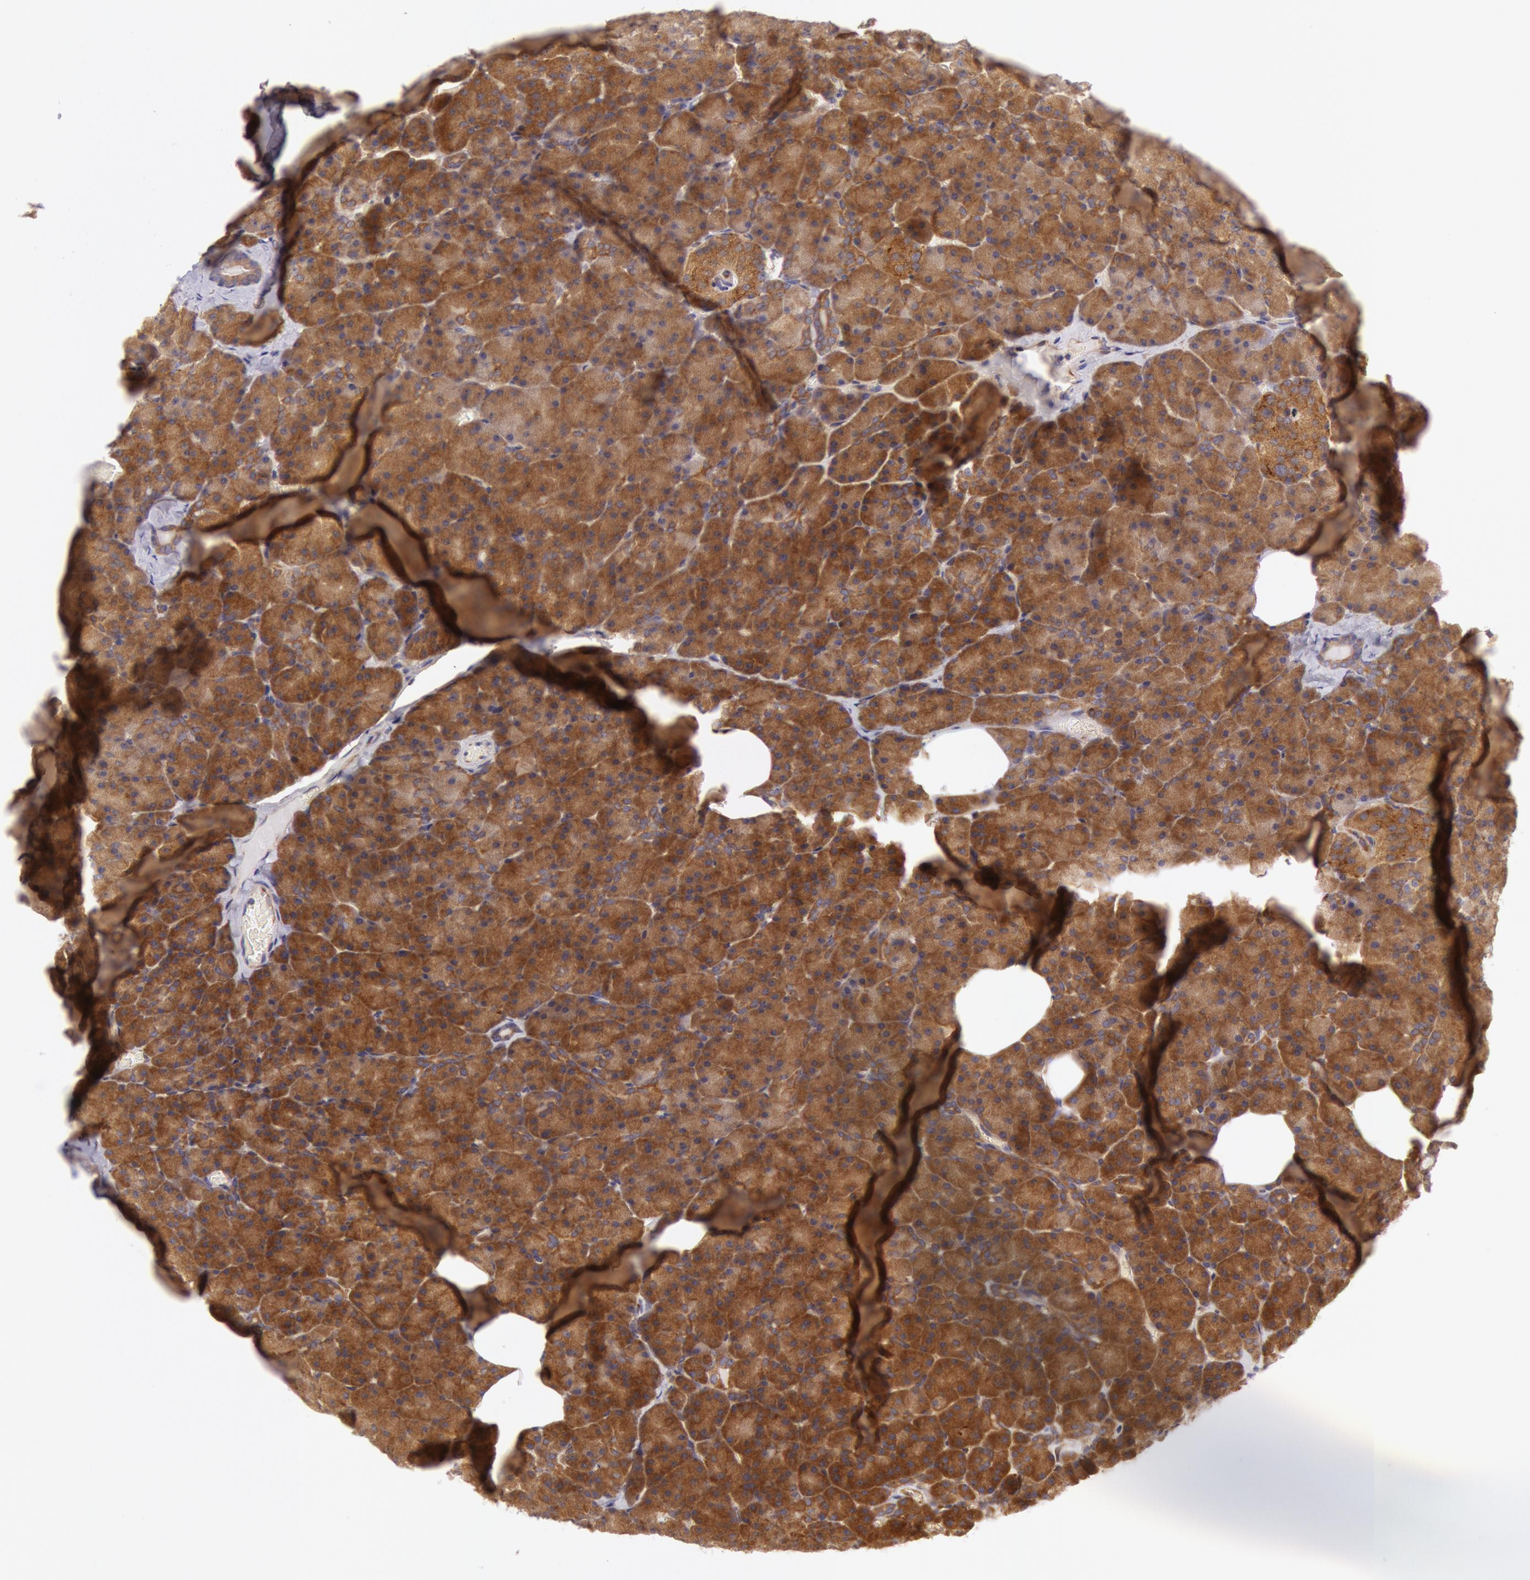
{"staining": {"intensity": "moderate", "quantity": ">75%", "location": "cytoplasmic/membranous"}, "tissue": "pancreas", "cell_type": "Exocrine glandular cells", "image_type": "normal", "snomed": [{"axis": "morphology", "description": "Normal tissue, NOS"}, {"axis": "topography", "description": "Pancreas"}], "caption": "Protein expression analysis of unremarkable human pancreas reveals moderate cytoplasmic/membranous positivity in approximately >75% of exocrine glandular cells.", "gene": "CHUK", "patient": {"sex": "female", "age": 35}}